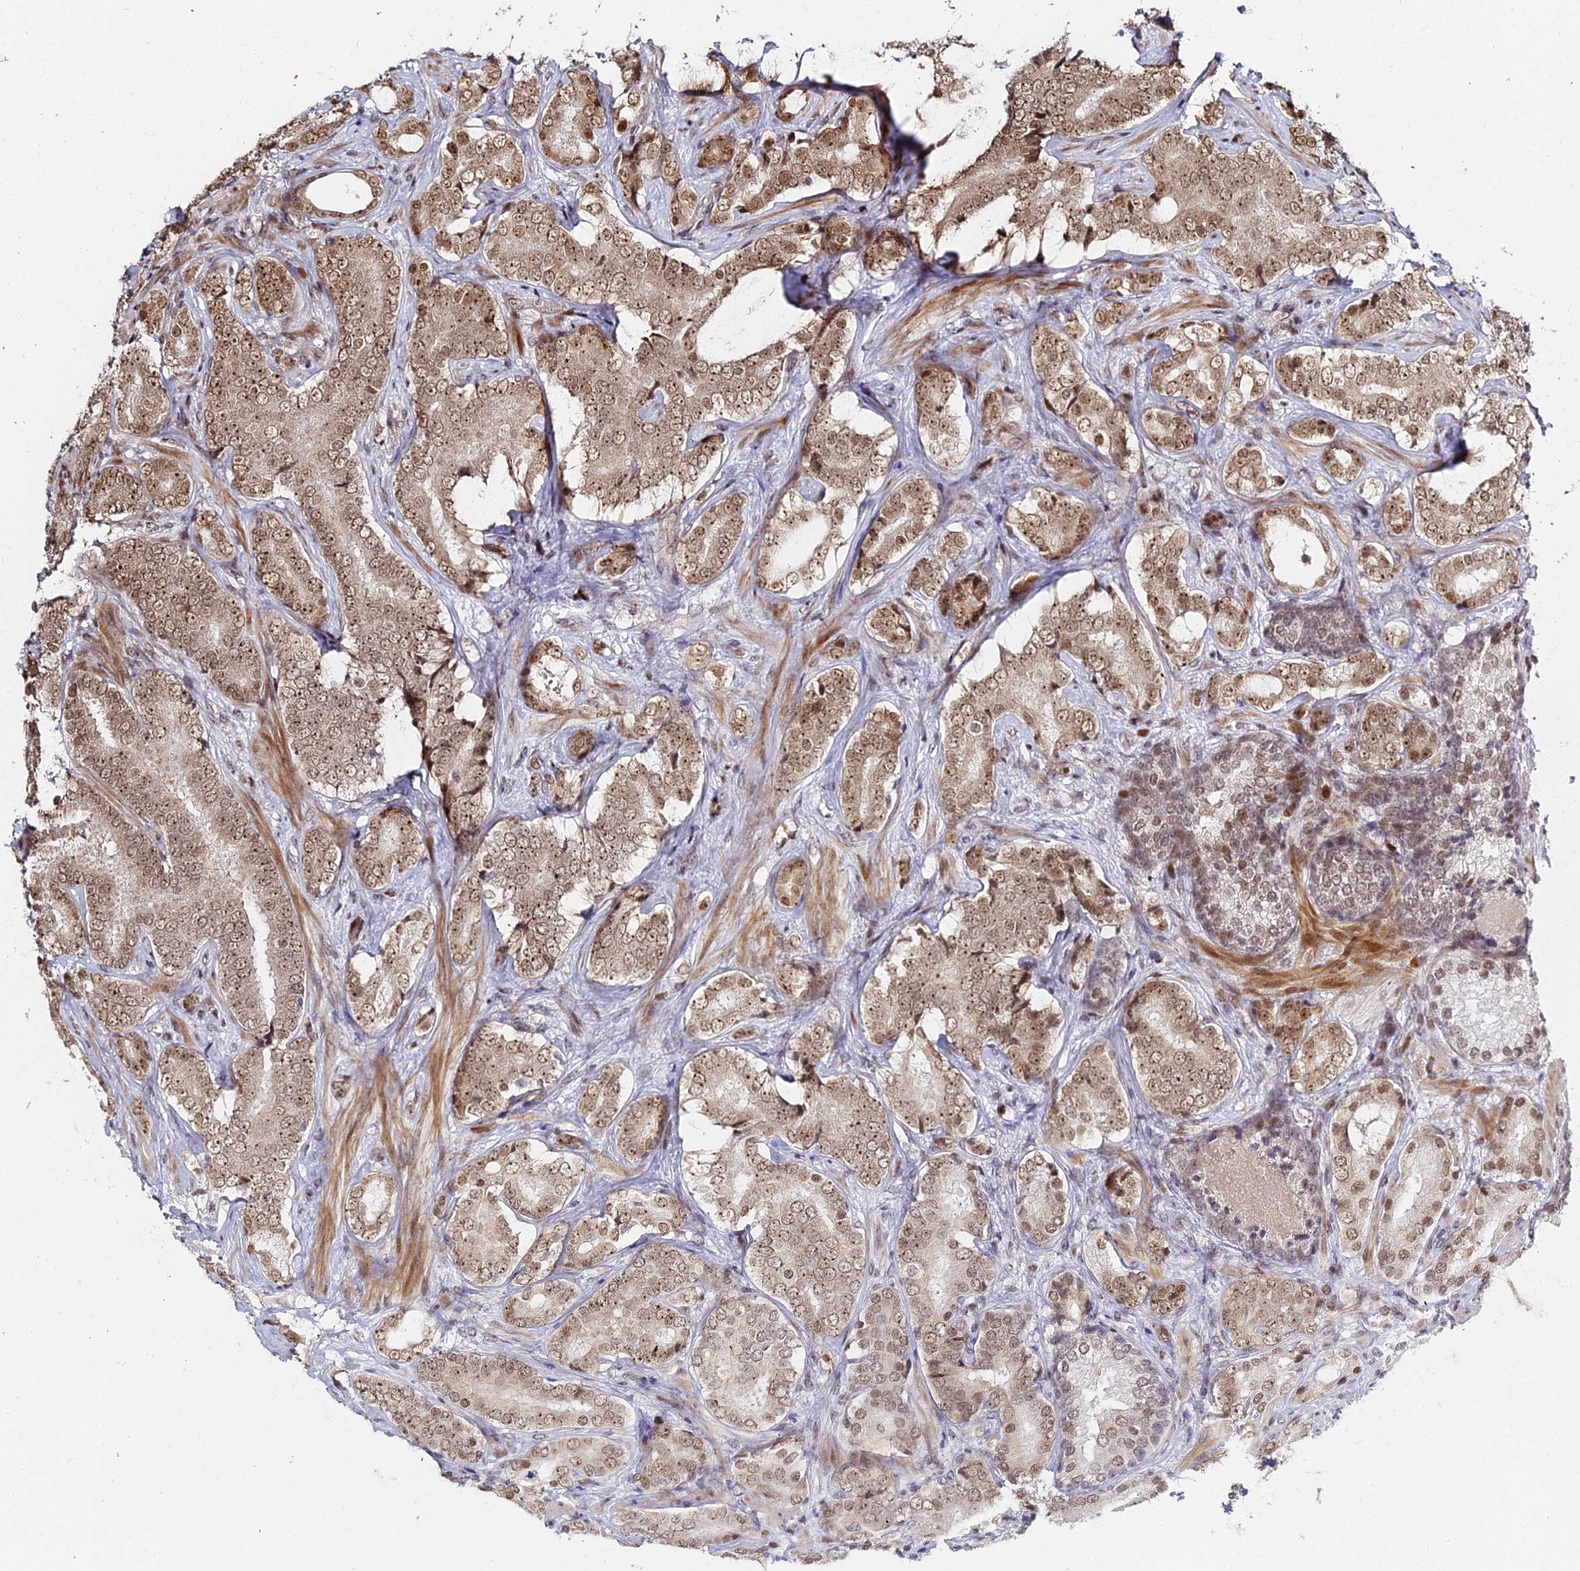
{"staining": {"intensity": "moderate", "quantity": ">75%", "location": "cytoplasmic/membranous,nuclear"}, "tissue": "prostate cancer", "cell_type": "Tumor cells", "image_type": "cancer", "snomed": [{"axis": "morphology", "description": "Adenocarcinoma, Low grade"}, {"axis": "topography", "description": "Prostate"}], "caption": "Human prostate low-grade adenocarcinoma stained for a protein (brown) shows moderate cytoplasmic/membranous and nuclear positive positivity in approximately >75% of tumor cells.", "gene": "ABCA2", "patient": {"sex": "male", "age": 58}}